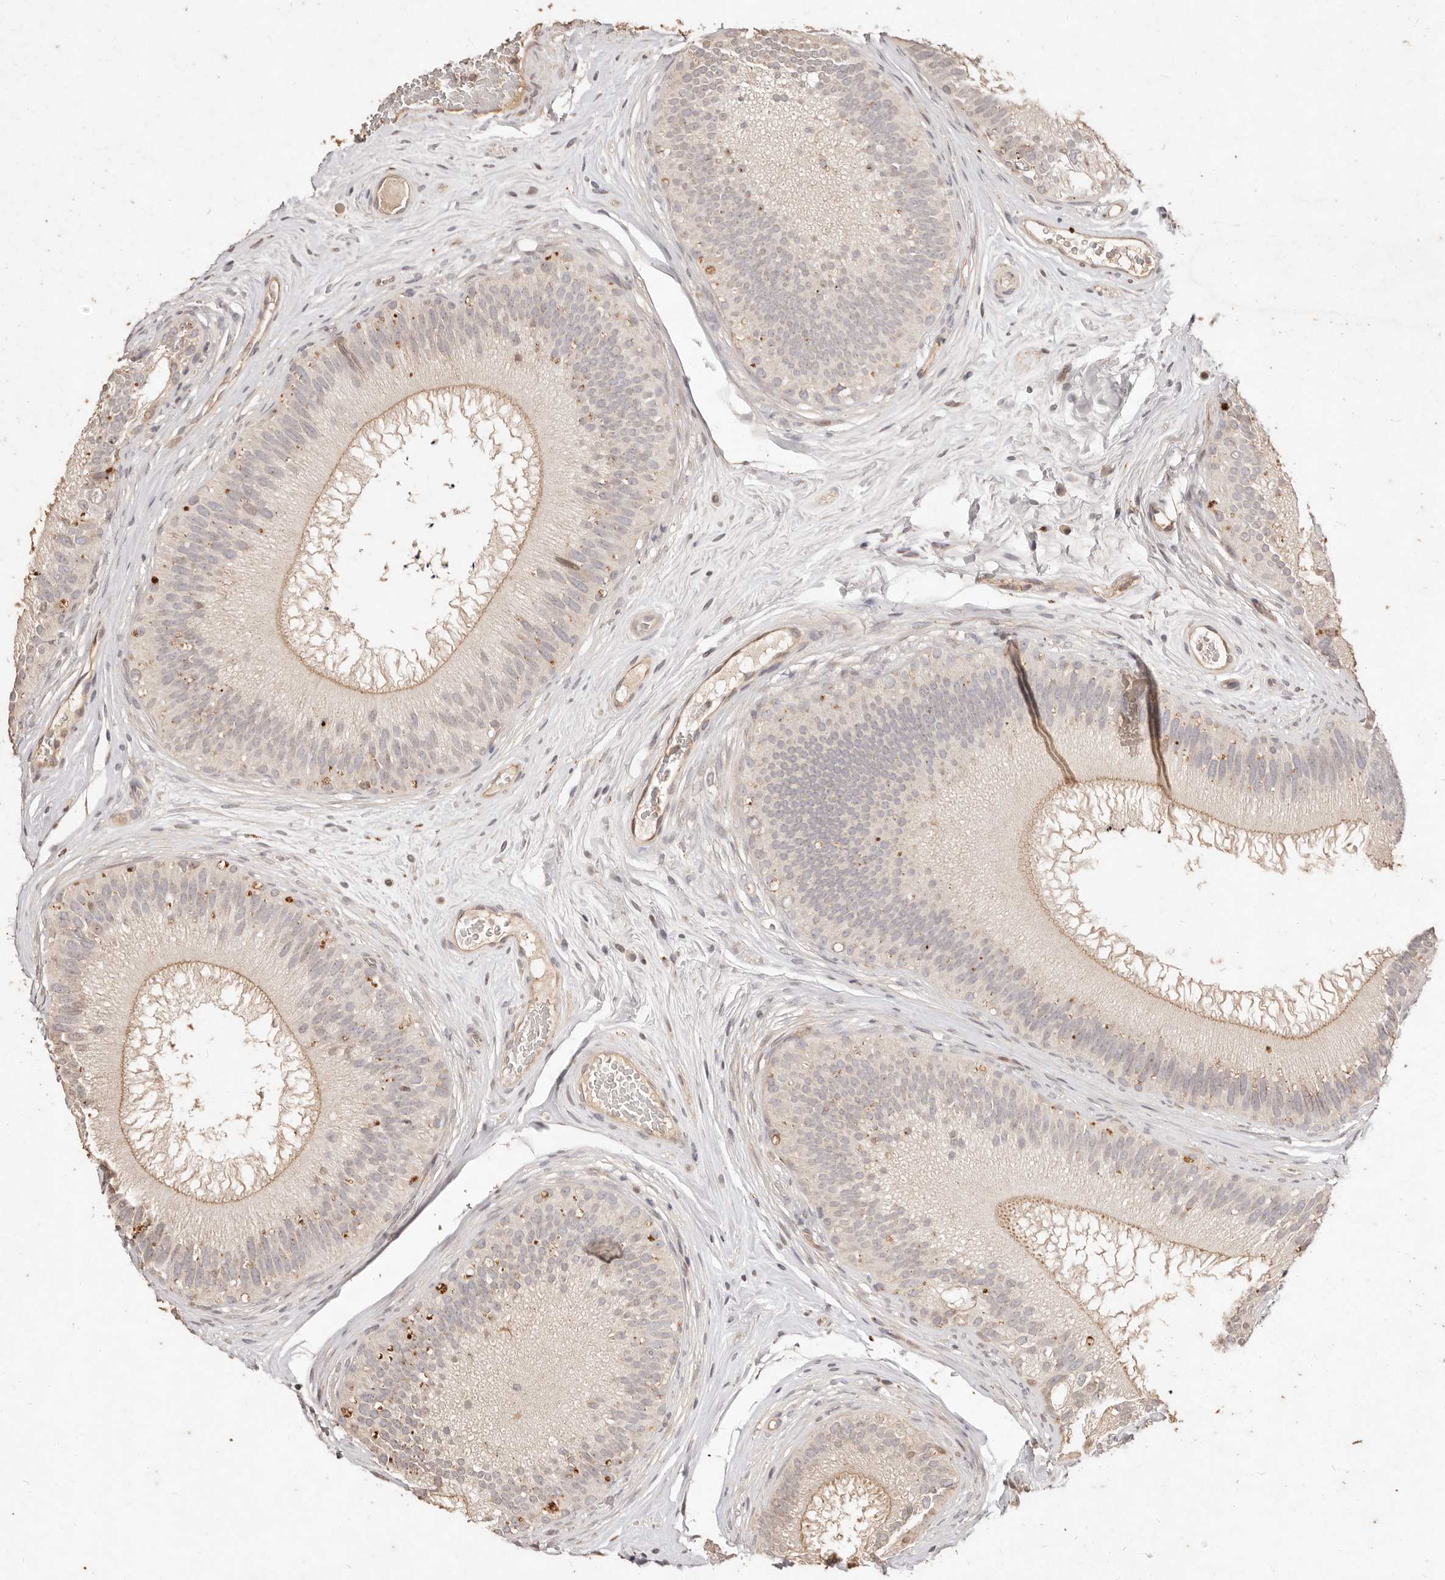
{"staining": {"intensity": "moderate", "quantity": "25%-75%", "location": "cytoplasmic/membranous"}, "tissue": "epididymis", "cell_type": "Glandular cells", "image_type": "normal", "snomed": [{"axis": "morphology", "description": "Normal tissue, NOS"}, {"axis": "topography", "description": "Epididymis"}], "caption": "Protein expression analysis of unremarkable epididymis displays moderate cytoplasmic/membranous staining in approximately 25%-75% of glandular cells.", "gene": "KIF9", "patient": {"sex": "male", "age": 45}}